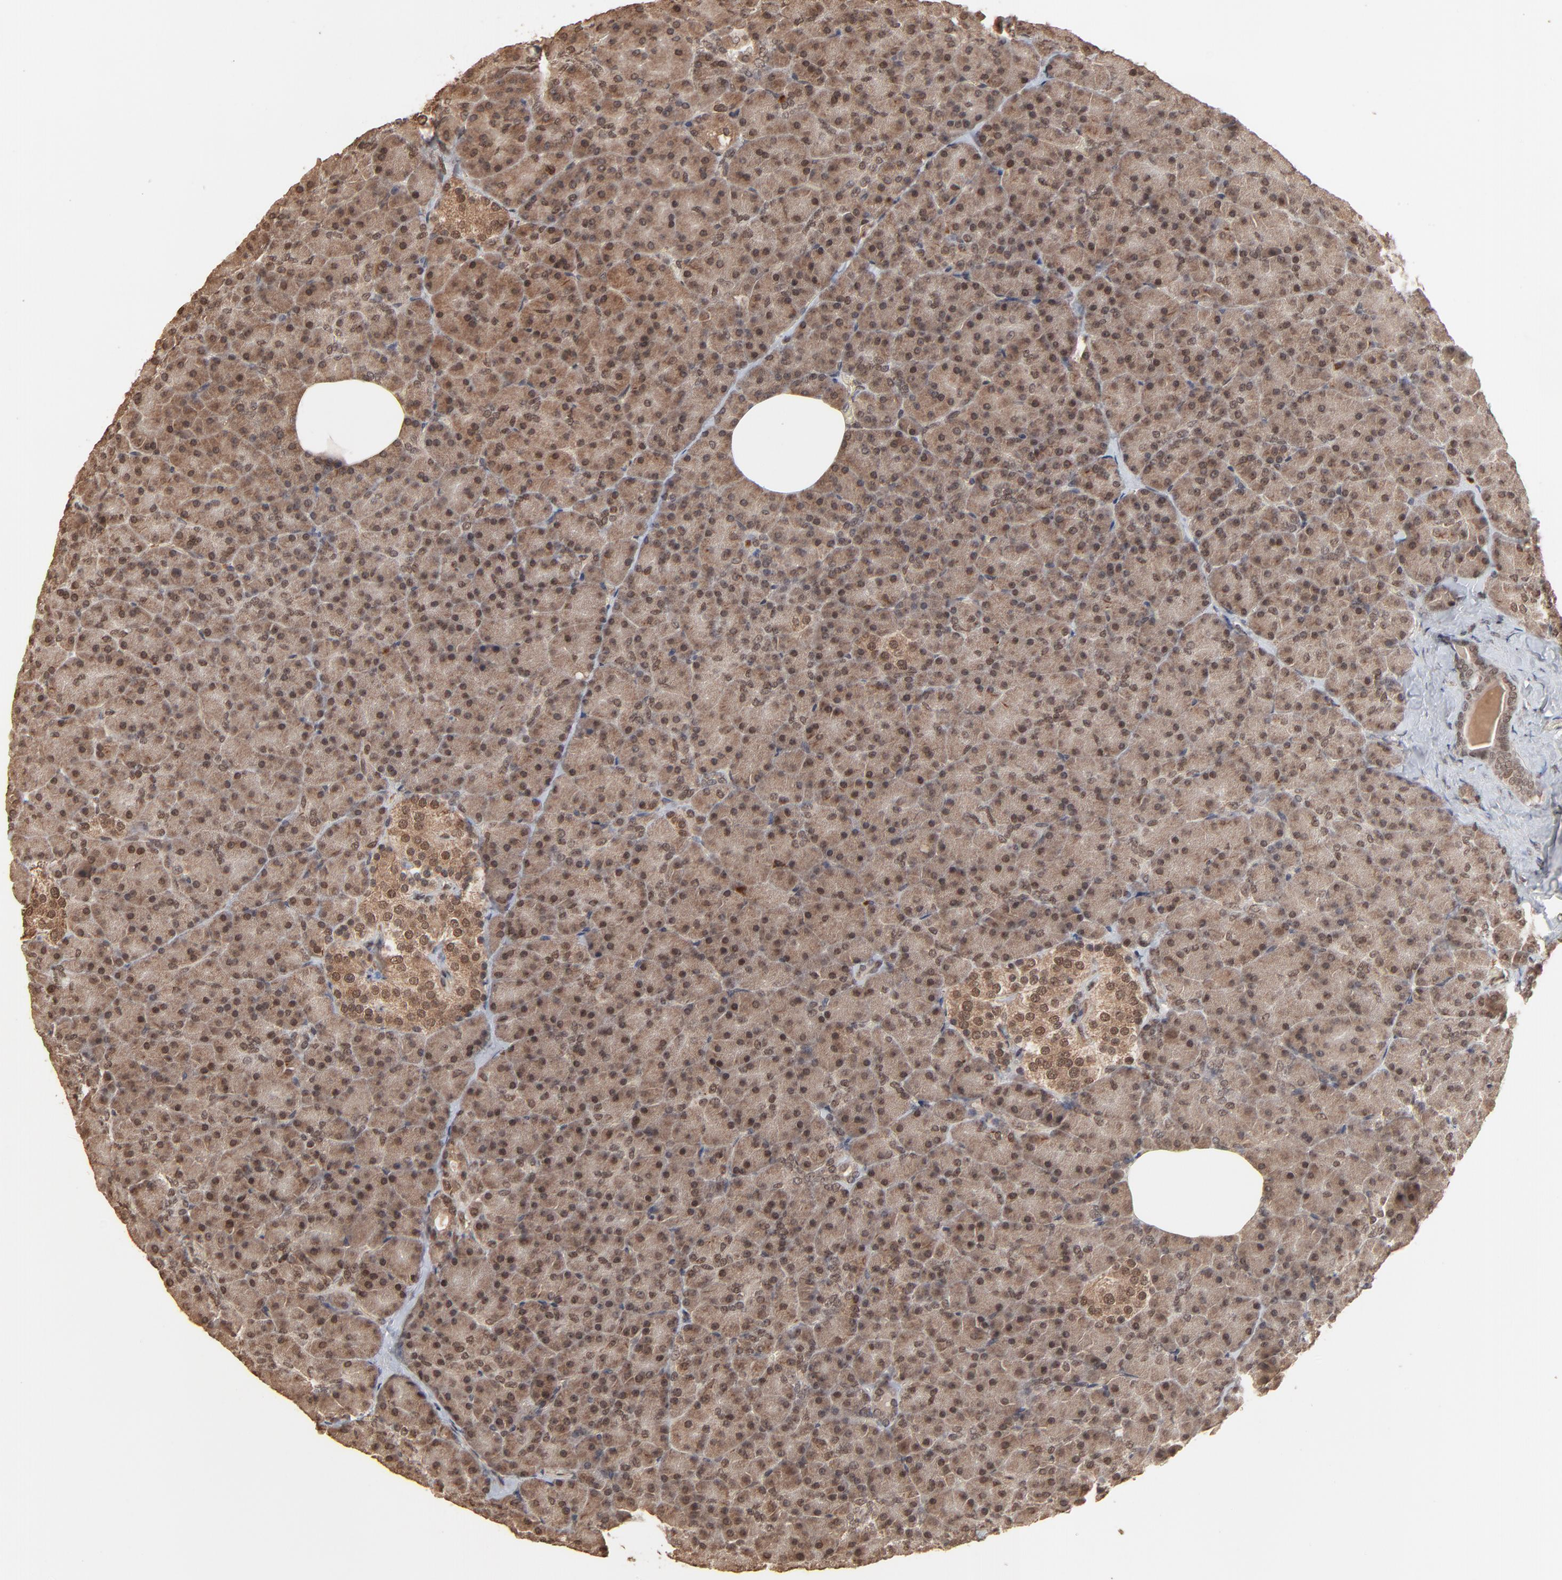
{"staining": {"intensity": "moderate", "quantity": ">75%", "location": "cytoplasmic/membranous,nuclear"}, "tissue": "pancreas", "cell_type": "Exocrine glandular cells", "image_type": "normal", "snomed": [{"axis": "morphology", "description": "Normal tissue, NOS"}, {"axis": "topography", "description": "Pancreas"}], "caption": "Pancreas stained with a brown dye reveals moderate cytoplasmic/membranous,nuclear positive positivity in approximately >75% of exocrine glandular cells.", "gene": "FAM227A", "patient": {"sex": "female", "age": 35}}